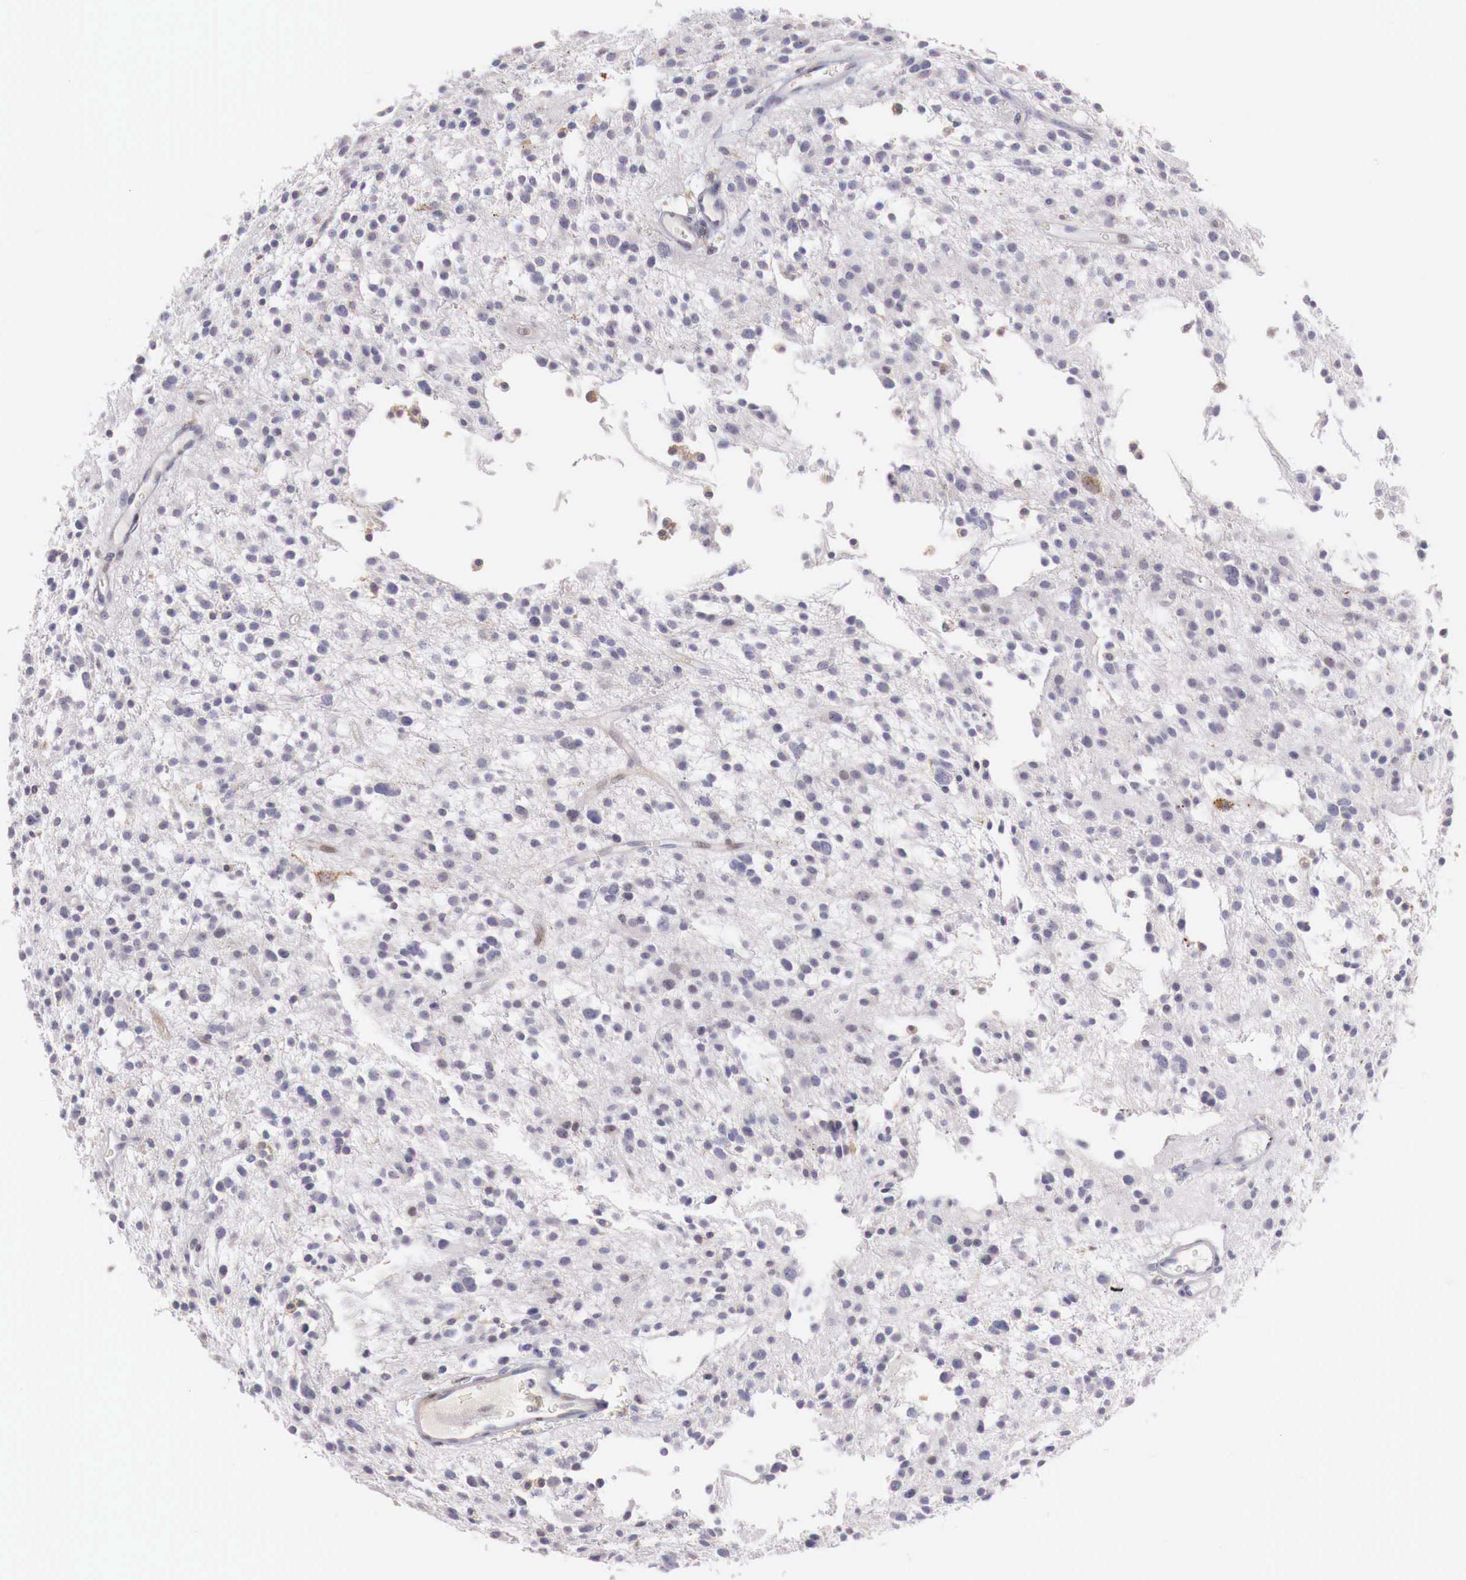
{"staining": {"intensity": "negative", "quantity": "none", "location": "none"}, "tissue": "glioma", "cell_type": "Tumor cells", "image_type": "cancer", "snomed": [{"axis": "morphology", "description": "Glioma, malignant, Low grade"}, {"axis": "topography", "description": "Brain"}], "caption": "This histopathology image is of glioma stained with immunohistochemistry (IHC) to label a protein in brown with the nuclei are counter-stained blue. There is no expression in tumor cells. (DAB immunohistochemistry (IHC) visualized using brightfield microscopy, high magnification).", "gene": "CLCN5", "patient": {"sex": "female", "age": 36}}